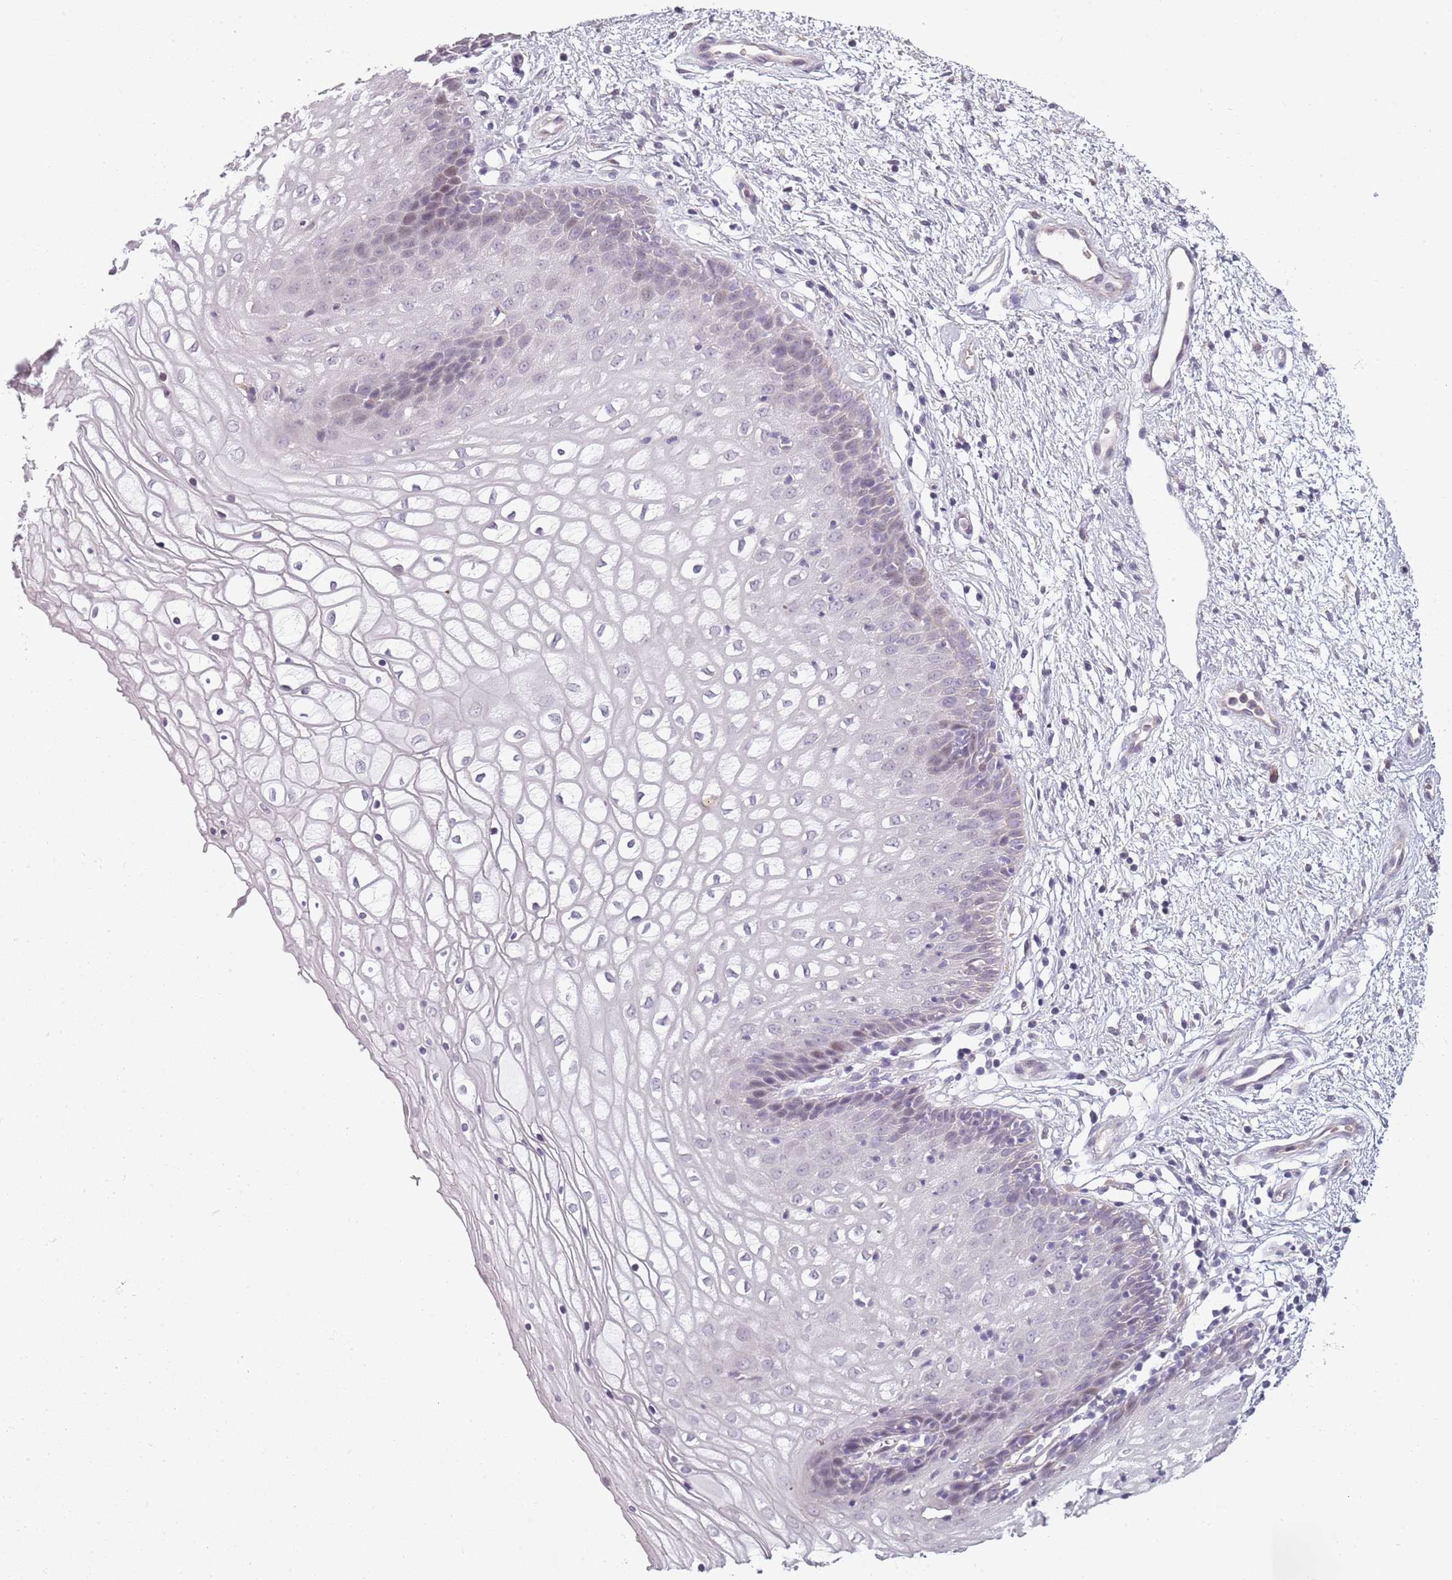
{"staining": {"intensity": "negative", "quantity": "none", "location": "none"}, "tissue": "vagina", "cell_type": "Squamous epithelial cells", "image_type": "normal", "snomed": [{"axis": "morphology", "description": "Normal tissue, NOS"}, {"axis": "topography", "description": "Vagina"}], "caption": "Immunohistochemistry of benign vagina reveals no expression in squamous epithelial cells.", "gene": "CC2D2B", "patient": {"sex": "female", "age": 34}}